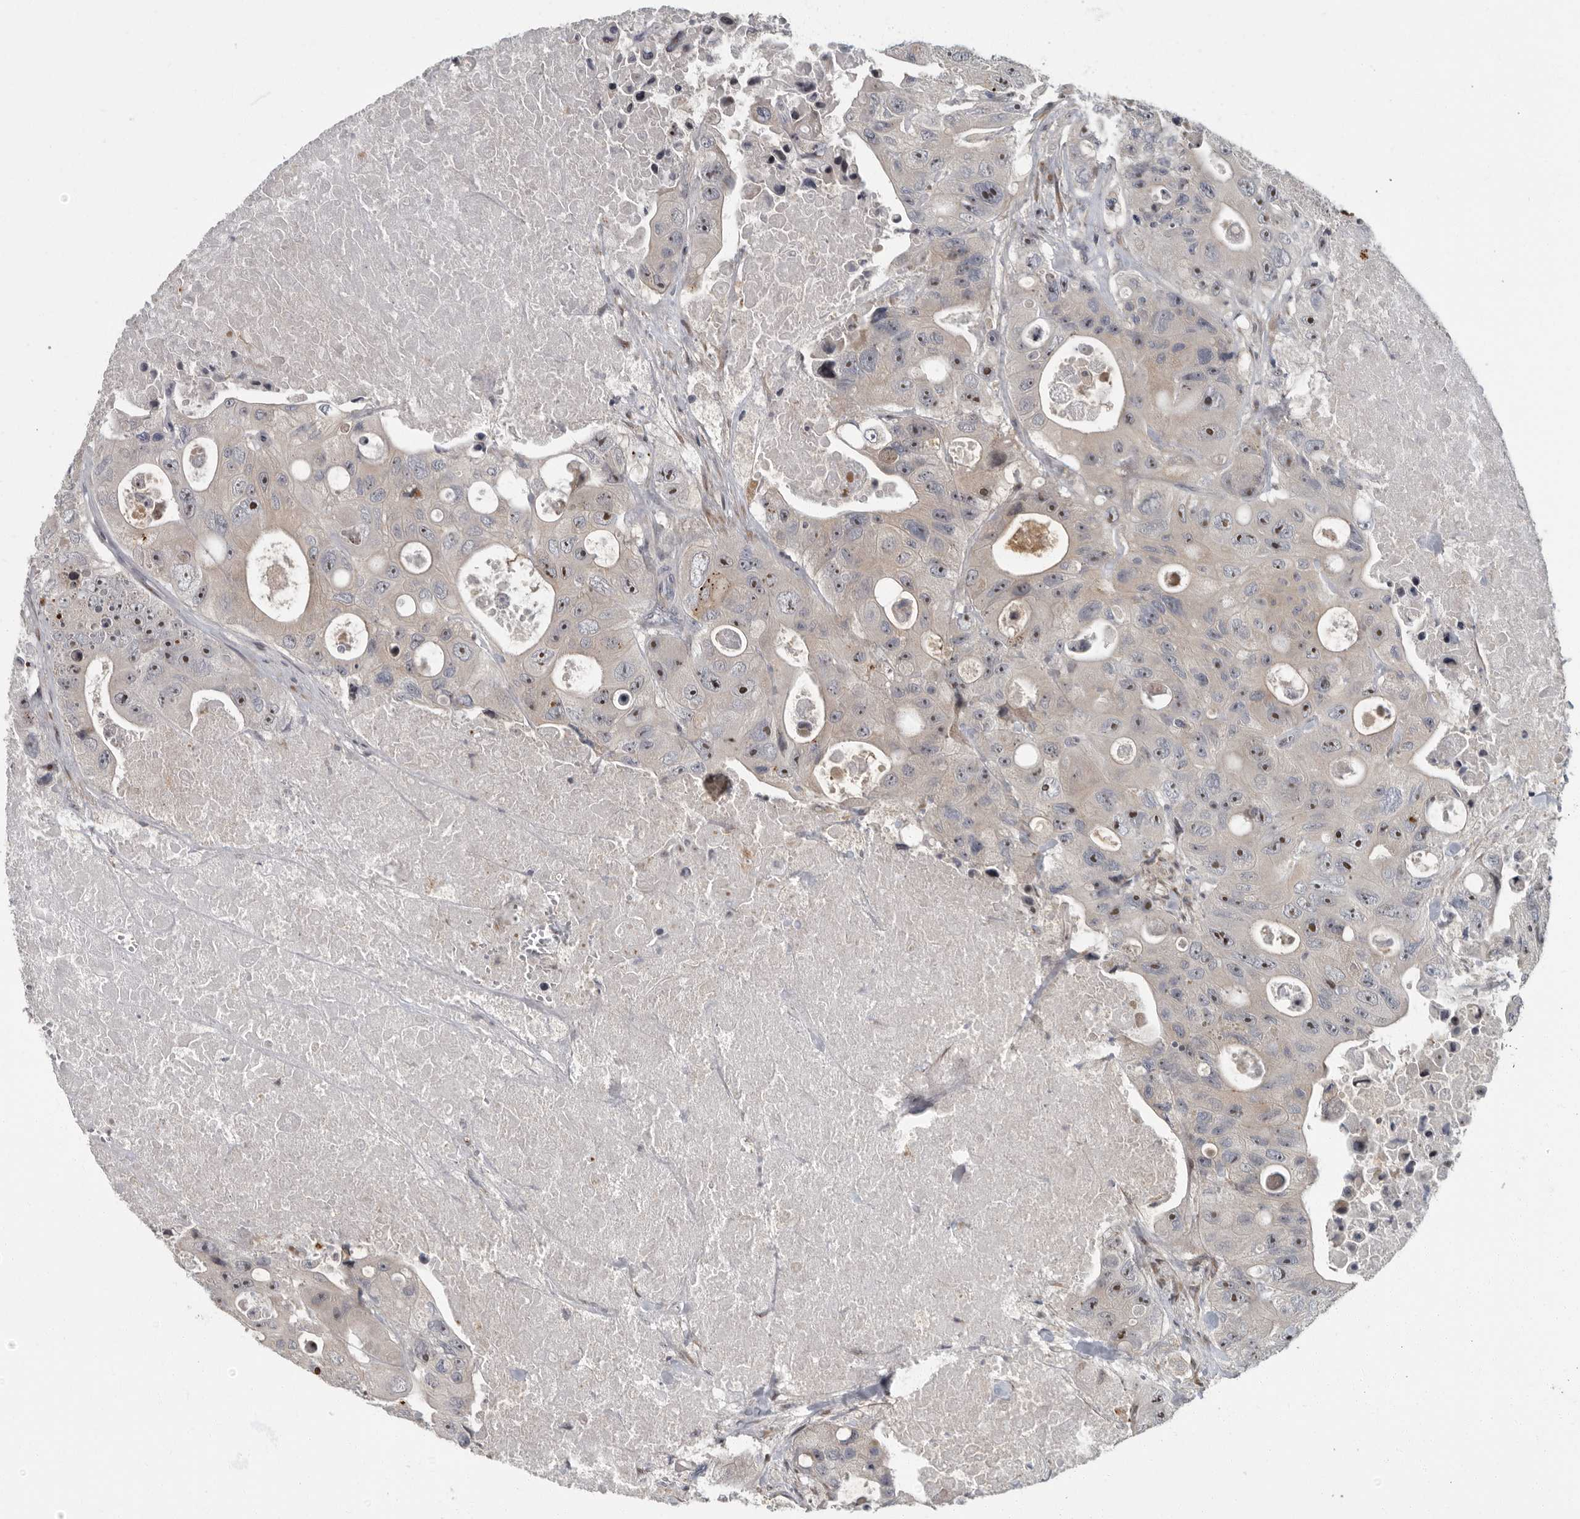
{"staining": {"intensity": "strong", "quantity": ">75%", "location": "nuclear"}, "tissue": "colorectal cancer", "cell_type": "Tumor cells", "image_type": "cancer", "snomed": [{"axis": "morphology", "description": "Adenocarcinoma, NOS"}, {"axis": "topography", "description": "Colon"}], "caption": "Tumor cells reveal high levels of strong nuclear positivity in approximately >75% of cells in colorectal cancer (adenocarcinoma).", "gene": "PDCD11", "patient": {"sex": "female", "age": 46}}